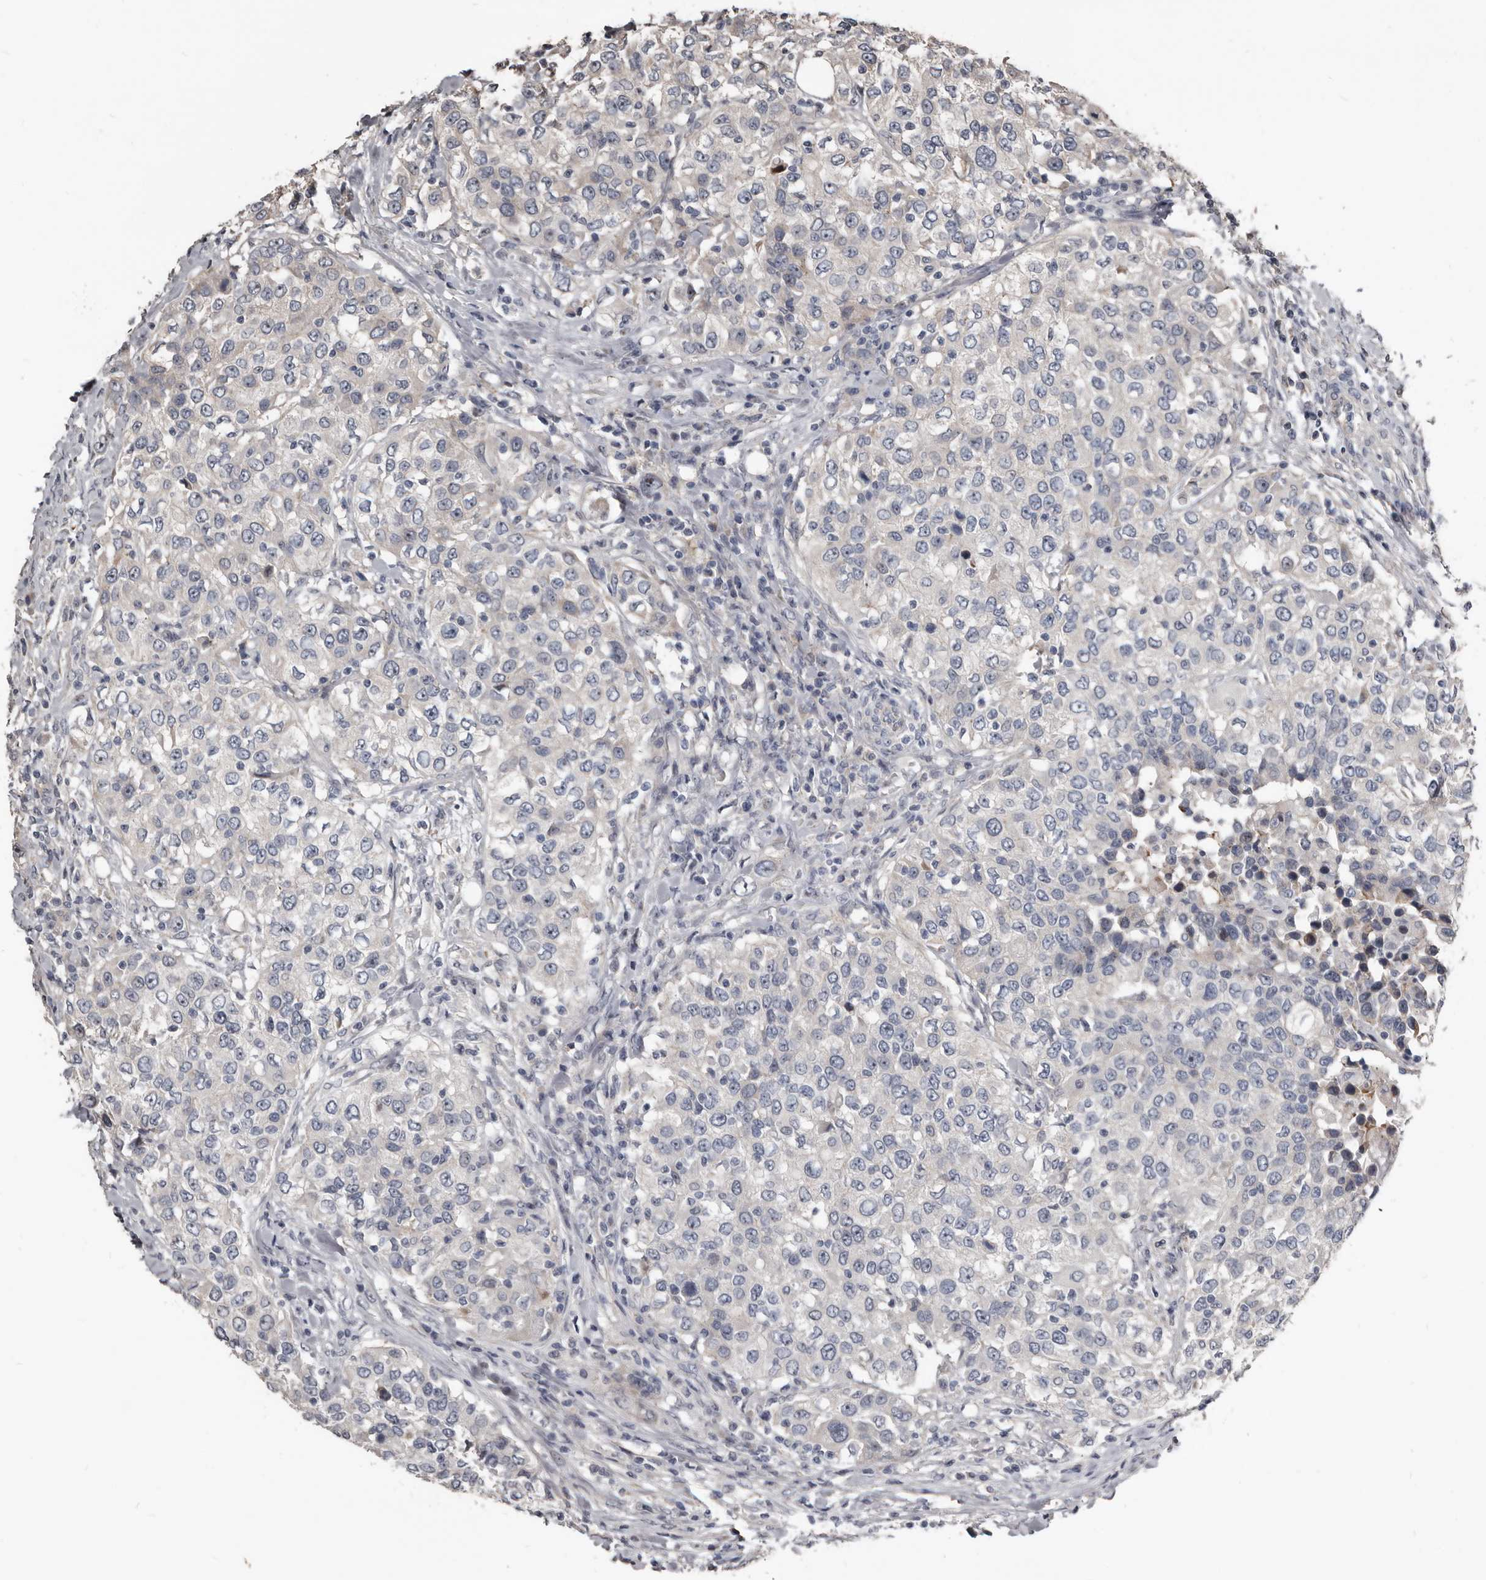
{"staining": {"intensity": "negative", "quantity": "none", "location": "none"}, "tissue": "urothelial cancer", "cell_type": "Tumor cells", "image_type": "cancer", "snomed": [{"axis": "morphology", "description": "Urothelial carcinoma, High grade"}, {"axis": "topography", "description": "Urinary bladder"}], "caption": "This is an IHC image of human urothelial carcinoma (high-grade). There is no staining in tumor cells.", "gene": "DHPS", "patient": {"sex": "female", "age": 80}}